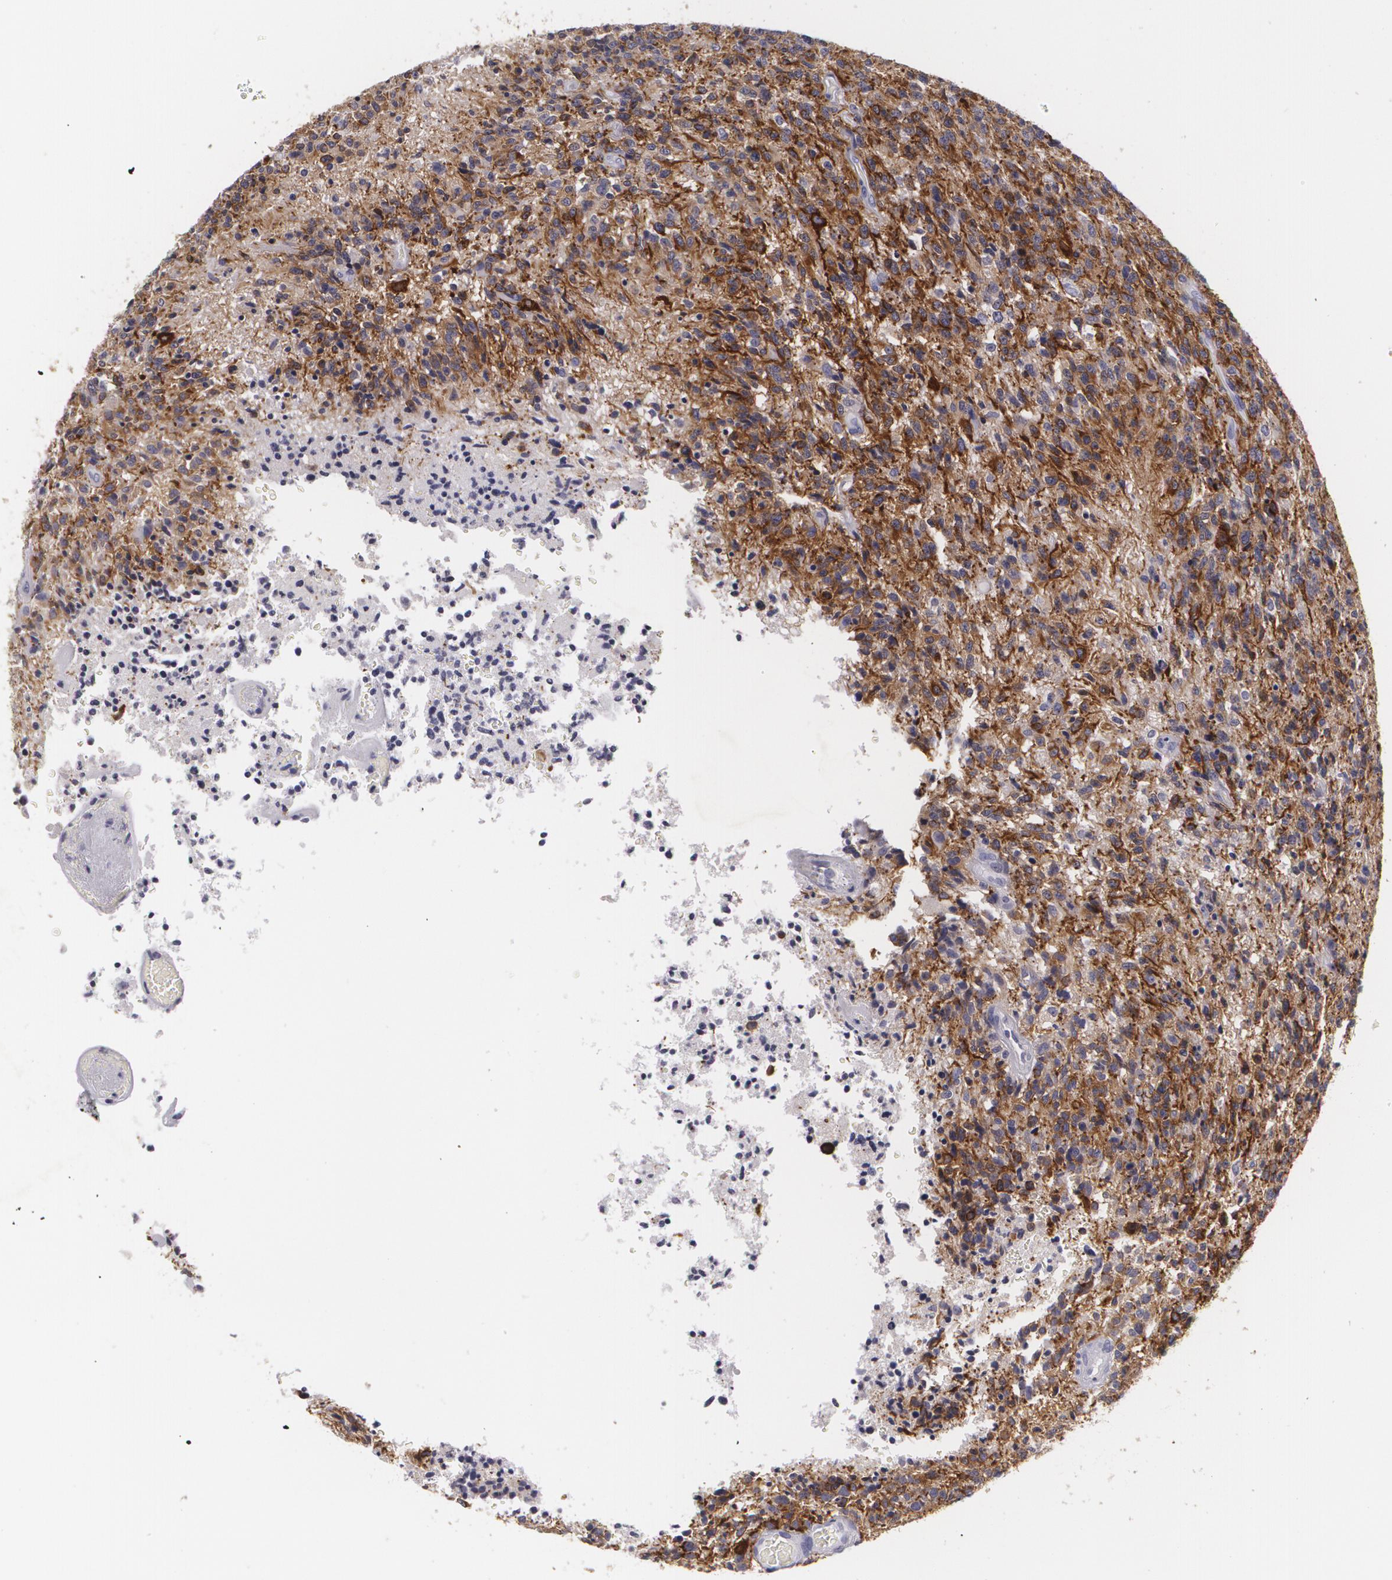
{"staining": {"intensity": "moderate", "quantity": ">75%", "location": "cytoplasmic/membranous"}, "tissue": "glioma", "cell_type": "Tumor cells", "image_type": "cancer", "snomed": [{"axis": "morphology", "description": "Glioma, malignant, High grade"}, {"axis": "topography", "description": "Brain"}], "caption": "Glioma stained with immunohistochemistry (IHC) reveals moderate cytoplasmic/membranous positivity in about >75% of tumor cells. Using DAB (brown) and hematoxylin (blue) stains, captured at high magnification using brightfield microscopy.", "gene": "MAP2", "patient": {"sex": "male", "age": 36}}